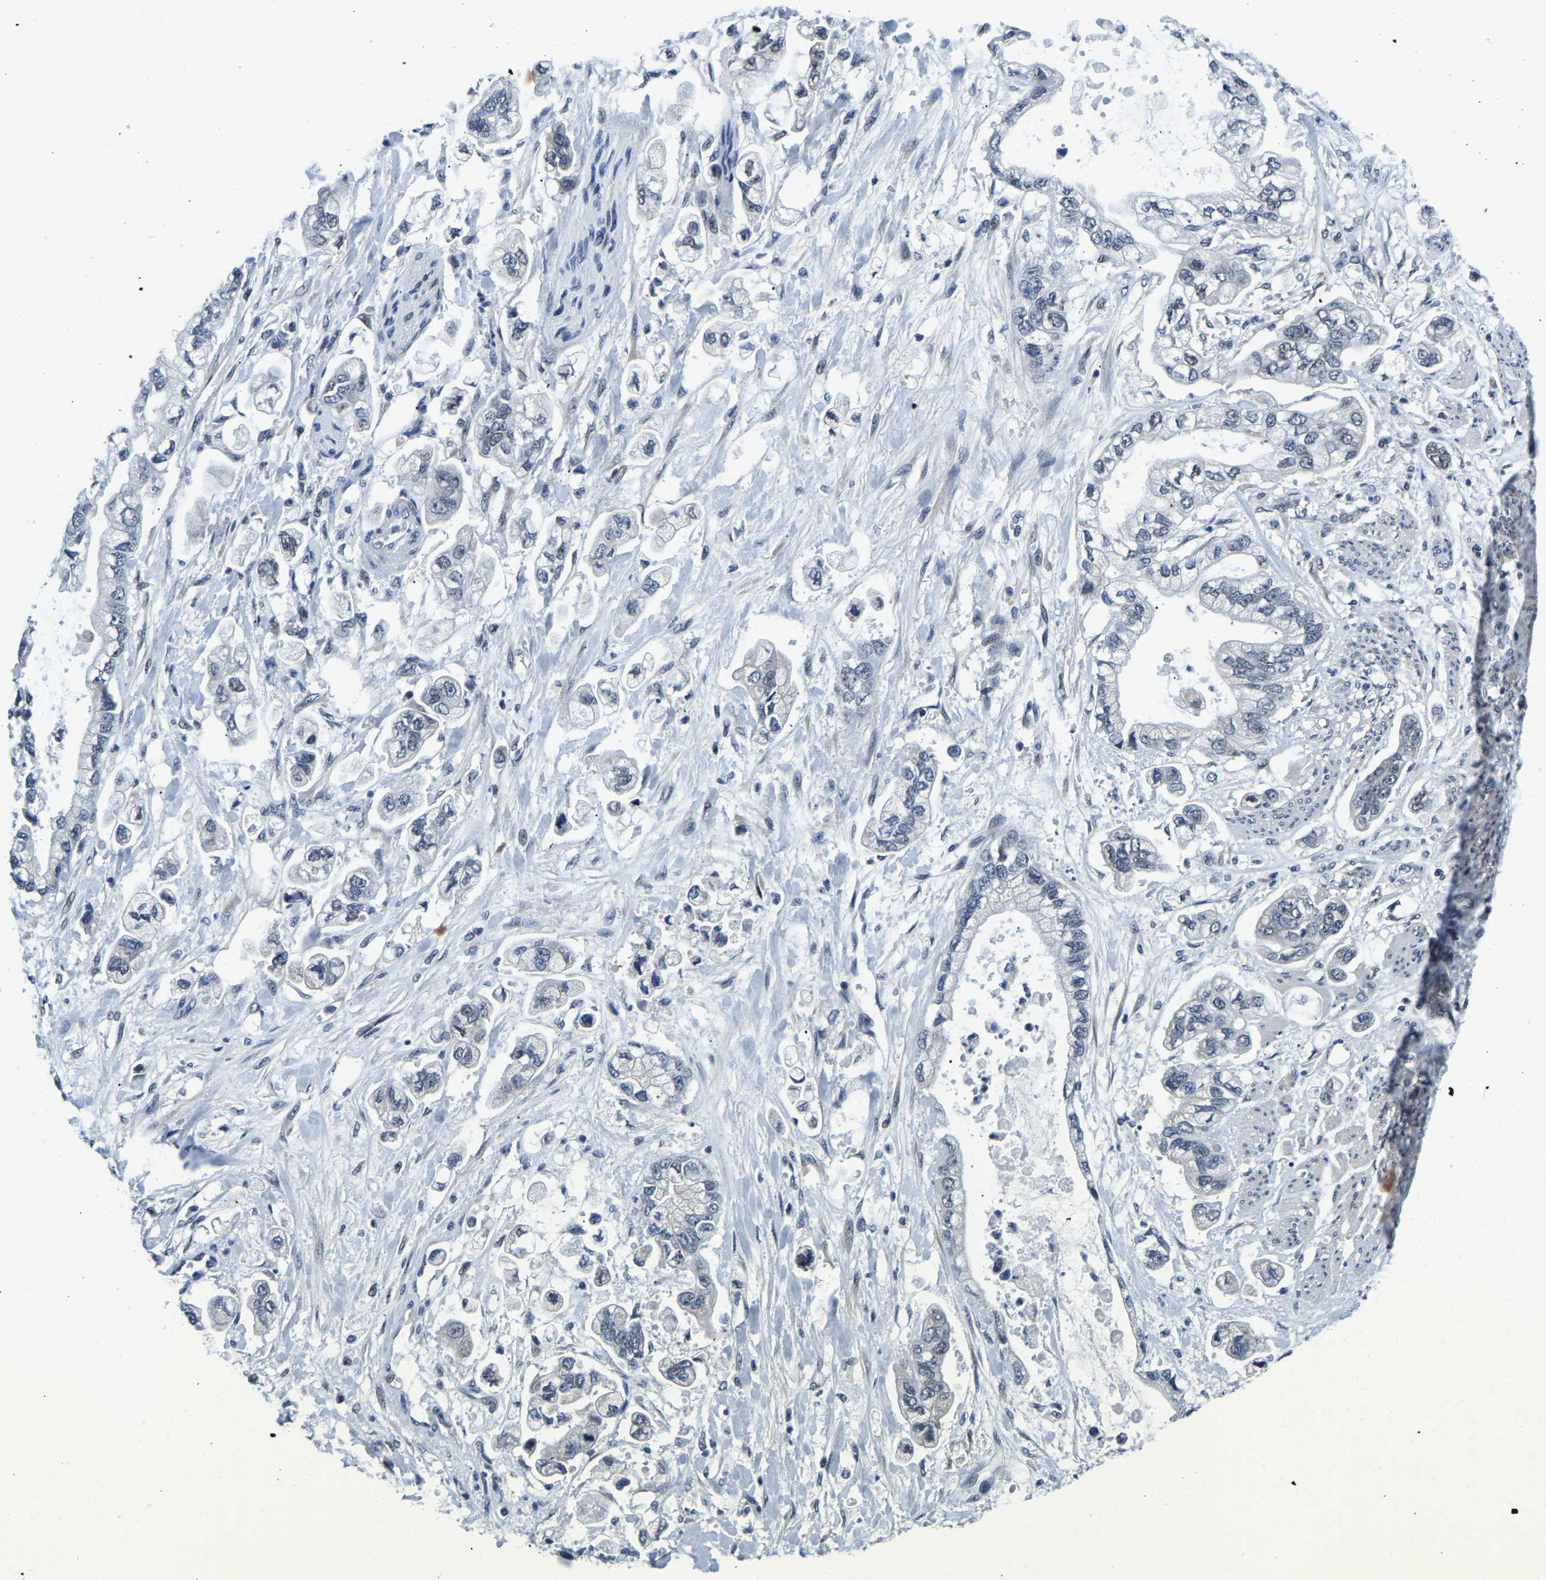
{"staining": {"intensity": "negative", "quantity": "none", "location": "none"}, "tissue": "stomach cancer", "cell_type": "Tumor cells", "image_type": "cancer", "snomed": [{"axis": "morphology", "description": "Normal tissue, NOS"}, {"axis": "morphology", "description": "Adenocarcinoma, NOS"}, {"axis": "topography", "description": "Stomach"}], "caption": "Histopathology image shows no significant protein positivity in tumor cells of stomach cancer.", "gene": "POLDIP3", "patient": {"sex": "male", "age": 62}}